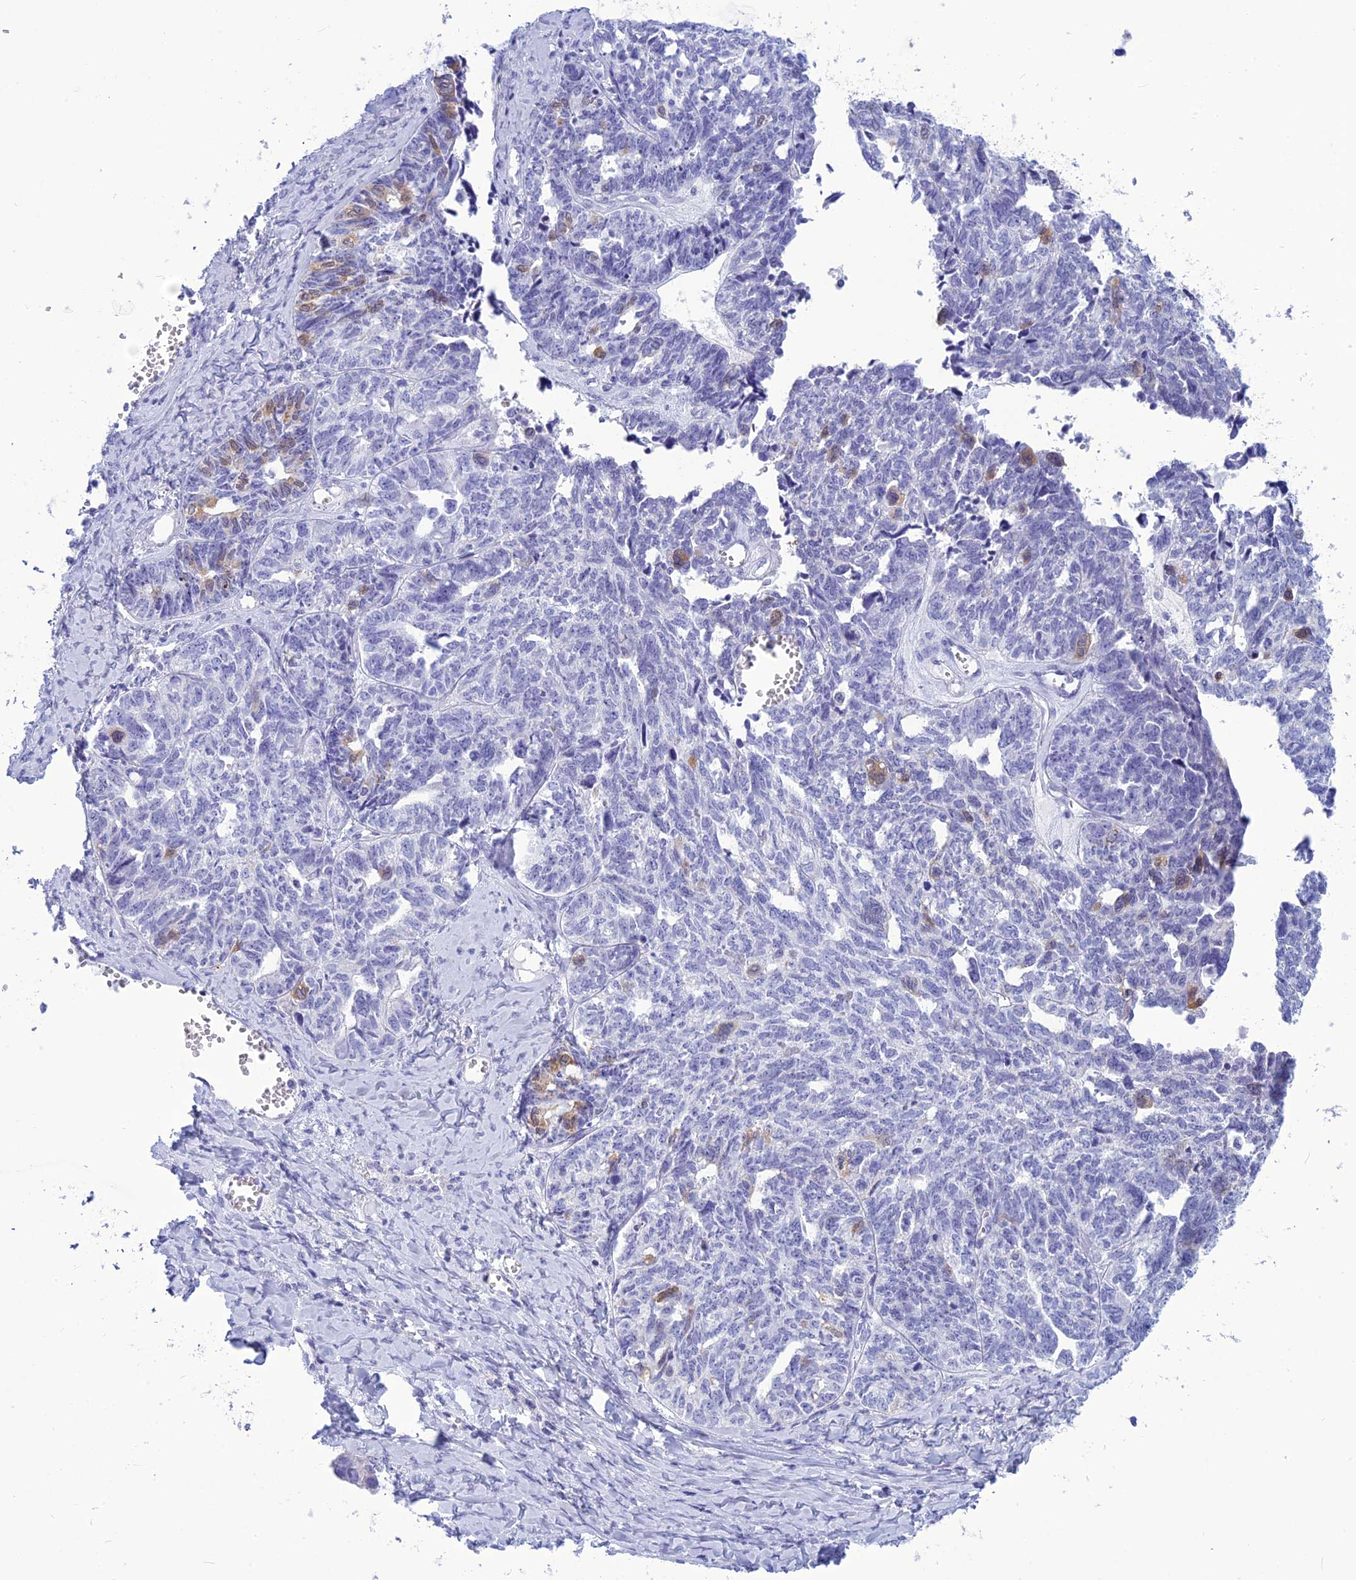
{"staining": {"intensity": "weak", "quantity": "<25%", "location": "cytoplasmic/membranous"}, "tissue": "ovarian cancer", "cell_type": "Tumor cells", "image_type": "cancer", "snomed": [{"axis": "morphology", "description": "Cystadenocarcinoma, serous, NOS"}, {"axis": "topography", "description": "Ovary"}], "caption": "The histopathology image displays no significant staining in tumor cells of ovarian cancer (serous cystadenocarcinoma).", "gene": "BBS2", "patient": {"sex": "female", "age": 79}}